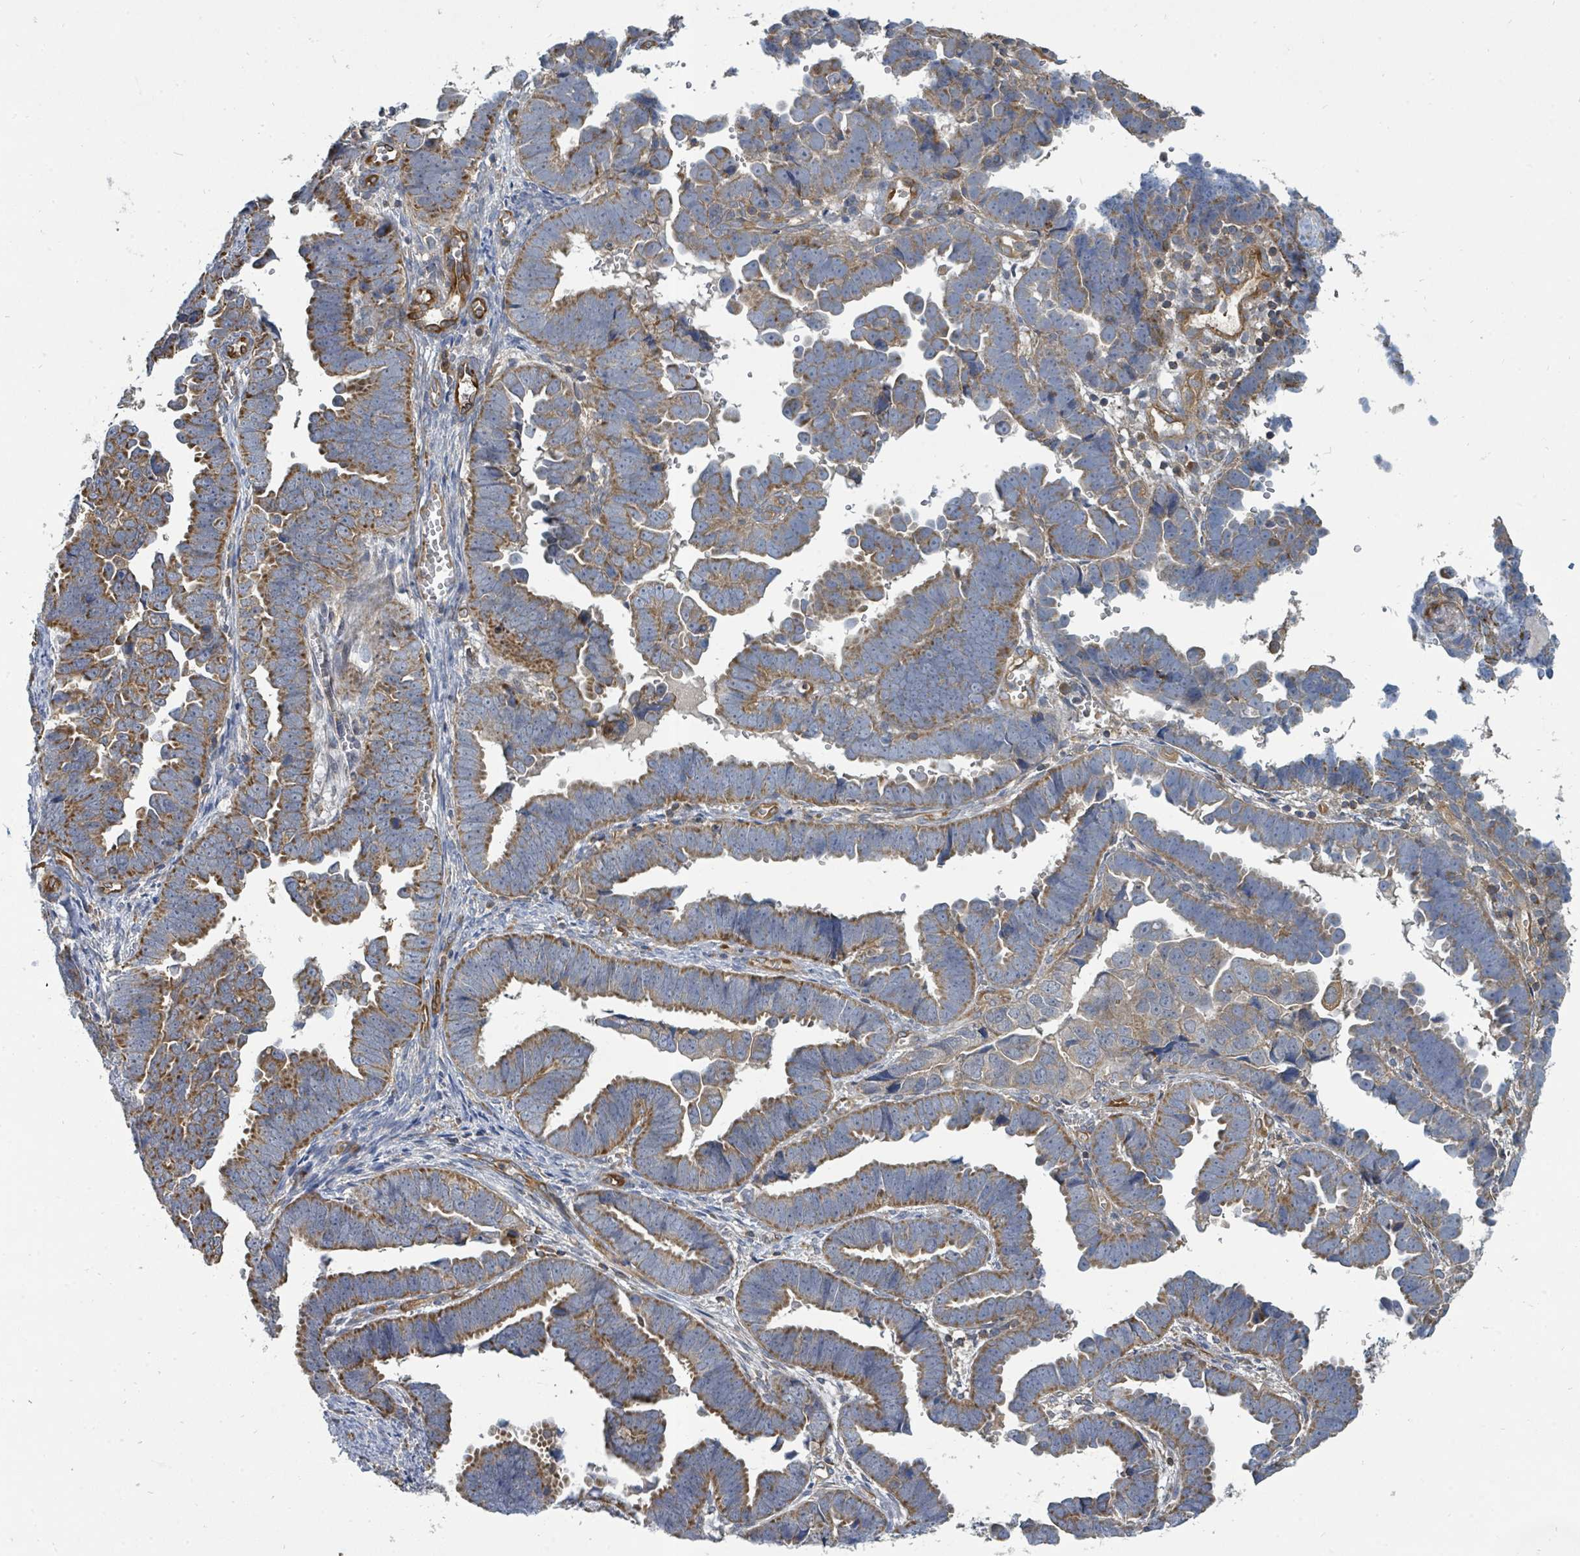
{"staining": {"intensity": "moderate", "quantity": "25%-75%", "location": "cytoplasmic/membranous"}, "tissue": "endometrial cancer", "cell_type": "Tumor cells", "image_type": "cancer", "snomed": [{"axis": "morphology", "description": "Adenocarcinoma, NOS"}, {"axis": "topography", "description": "Endometrium"}], "caption": "This micrograph displays endometrial adenocarcinoma stained with immunohistochemistry (IHC) to label a protein in brown. The cytoplasmic/membranous of tumor cells show moderate positivity for the protein. Nuclei are counter-stained blue.", "gene": "BOLA2B", "patient": {"sex": "female", "age": 75}}